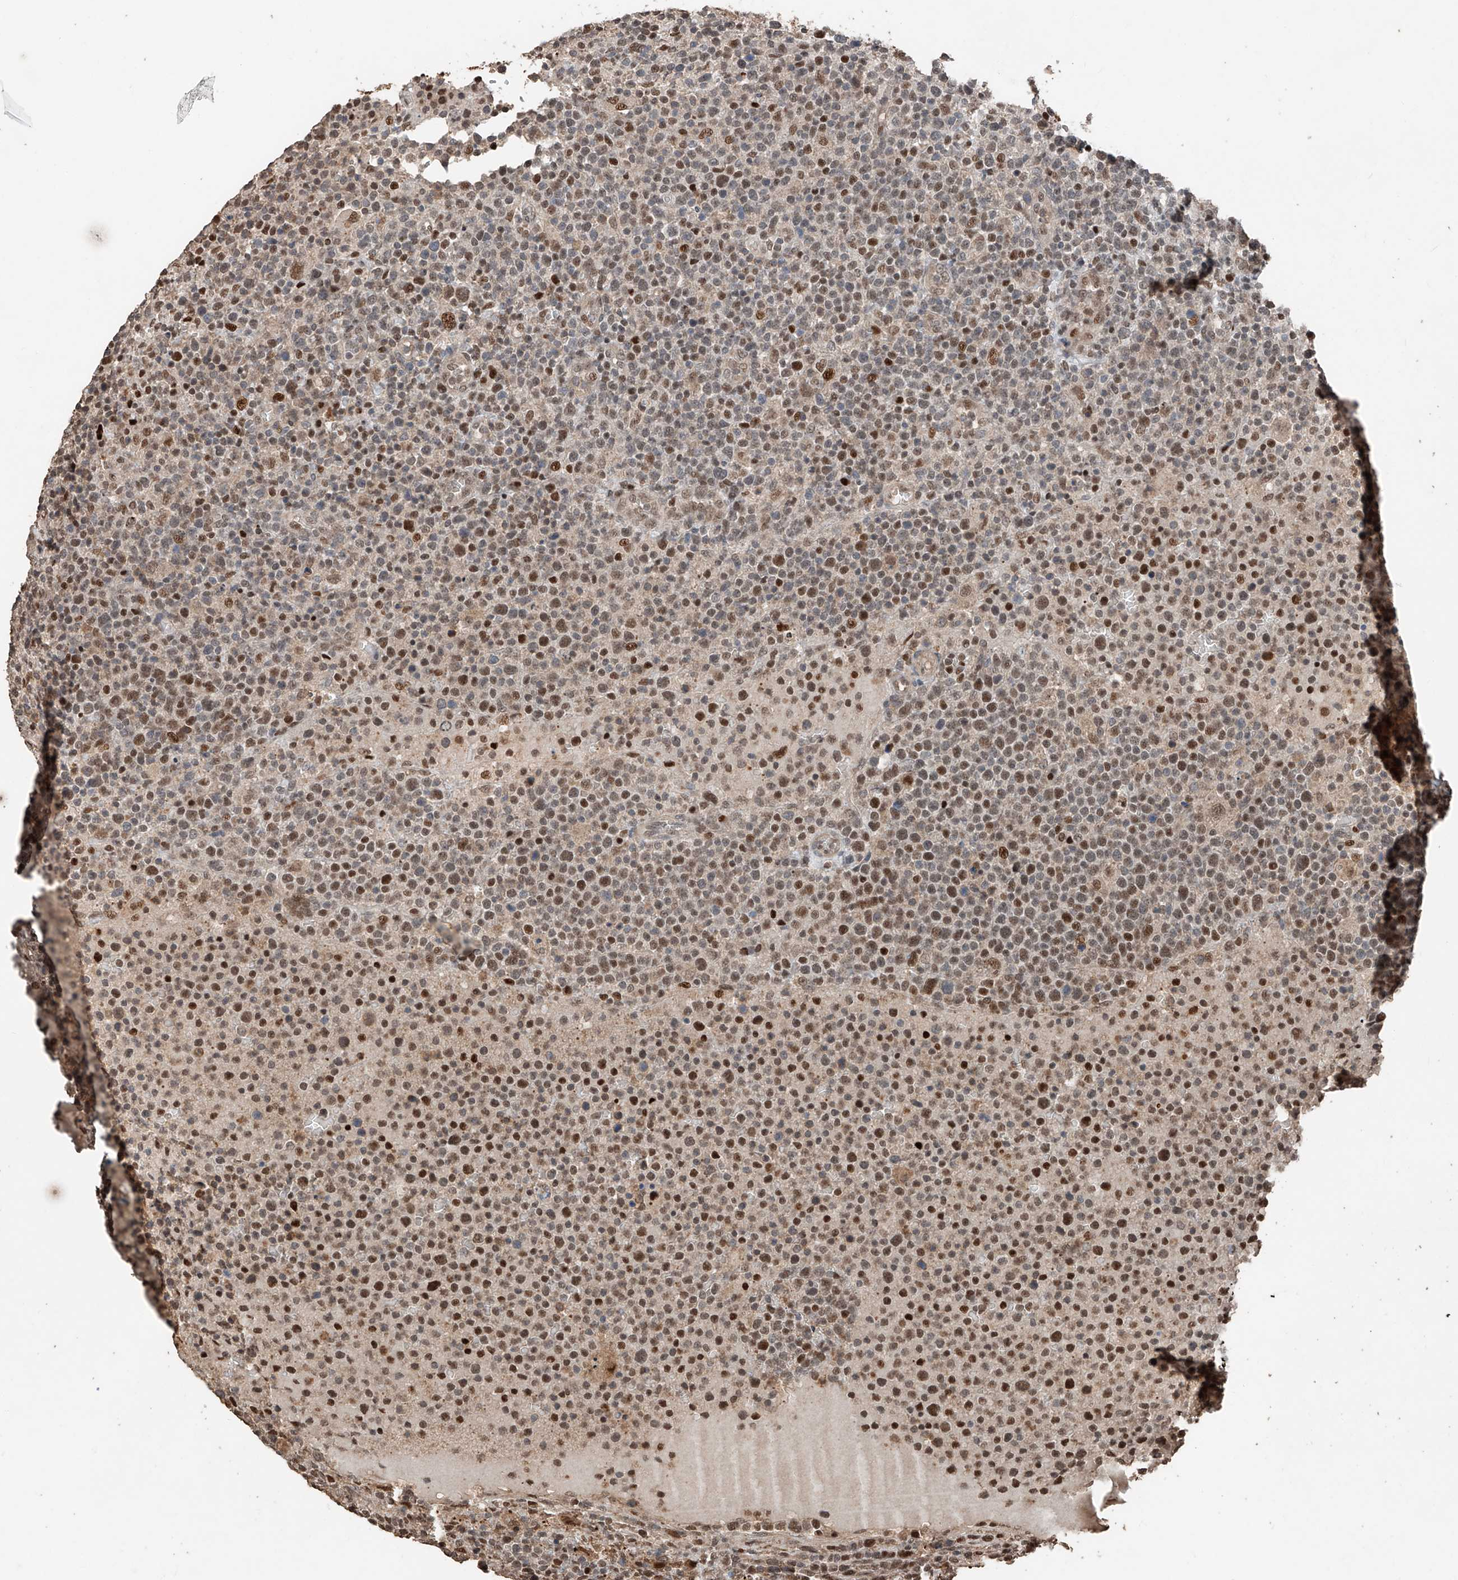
{"staining": {"intensity": "moderate", "quantity": "25%-75%", "location": "nuclear"}, "tissue": "lymphoma", "cell_type": "Tumor cells", "image_type": "cancer", "snomed": [{"axis": "morphology", "description": "Malignant lymphoma, non-Hodgkin's type, High grade"}, {"axis": "topography", "description": "Lymph node"}], "caption": "A brown stain highlights moderate nuclear staining of a protein in human high-grade malignant lymphoma, non-Hodgkin's type tumor cells.", "gene": "RMND1", "patient": {"sex": "male", "age": 61}}